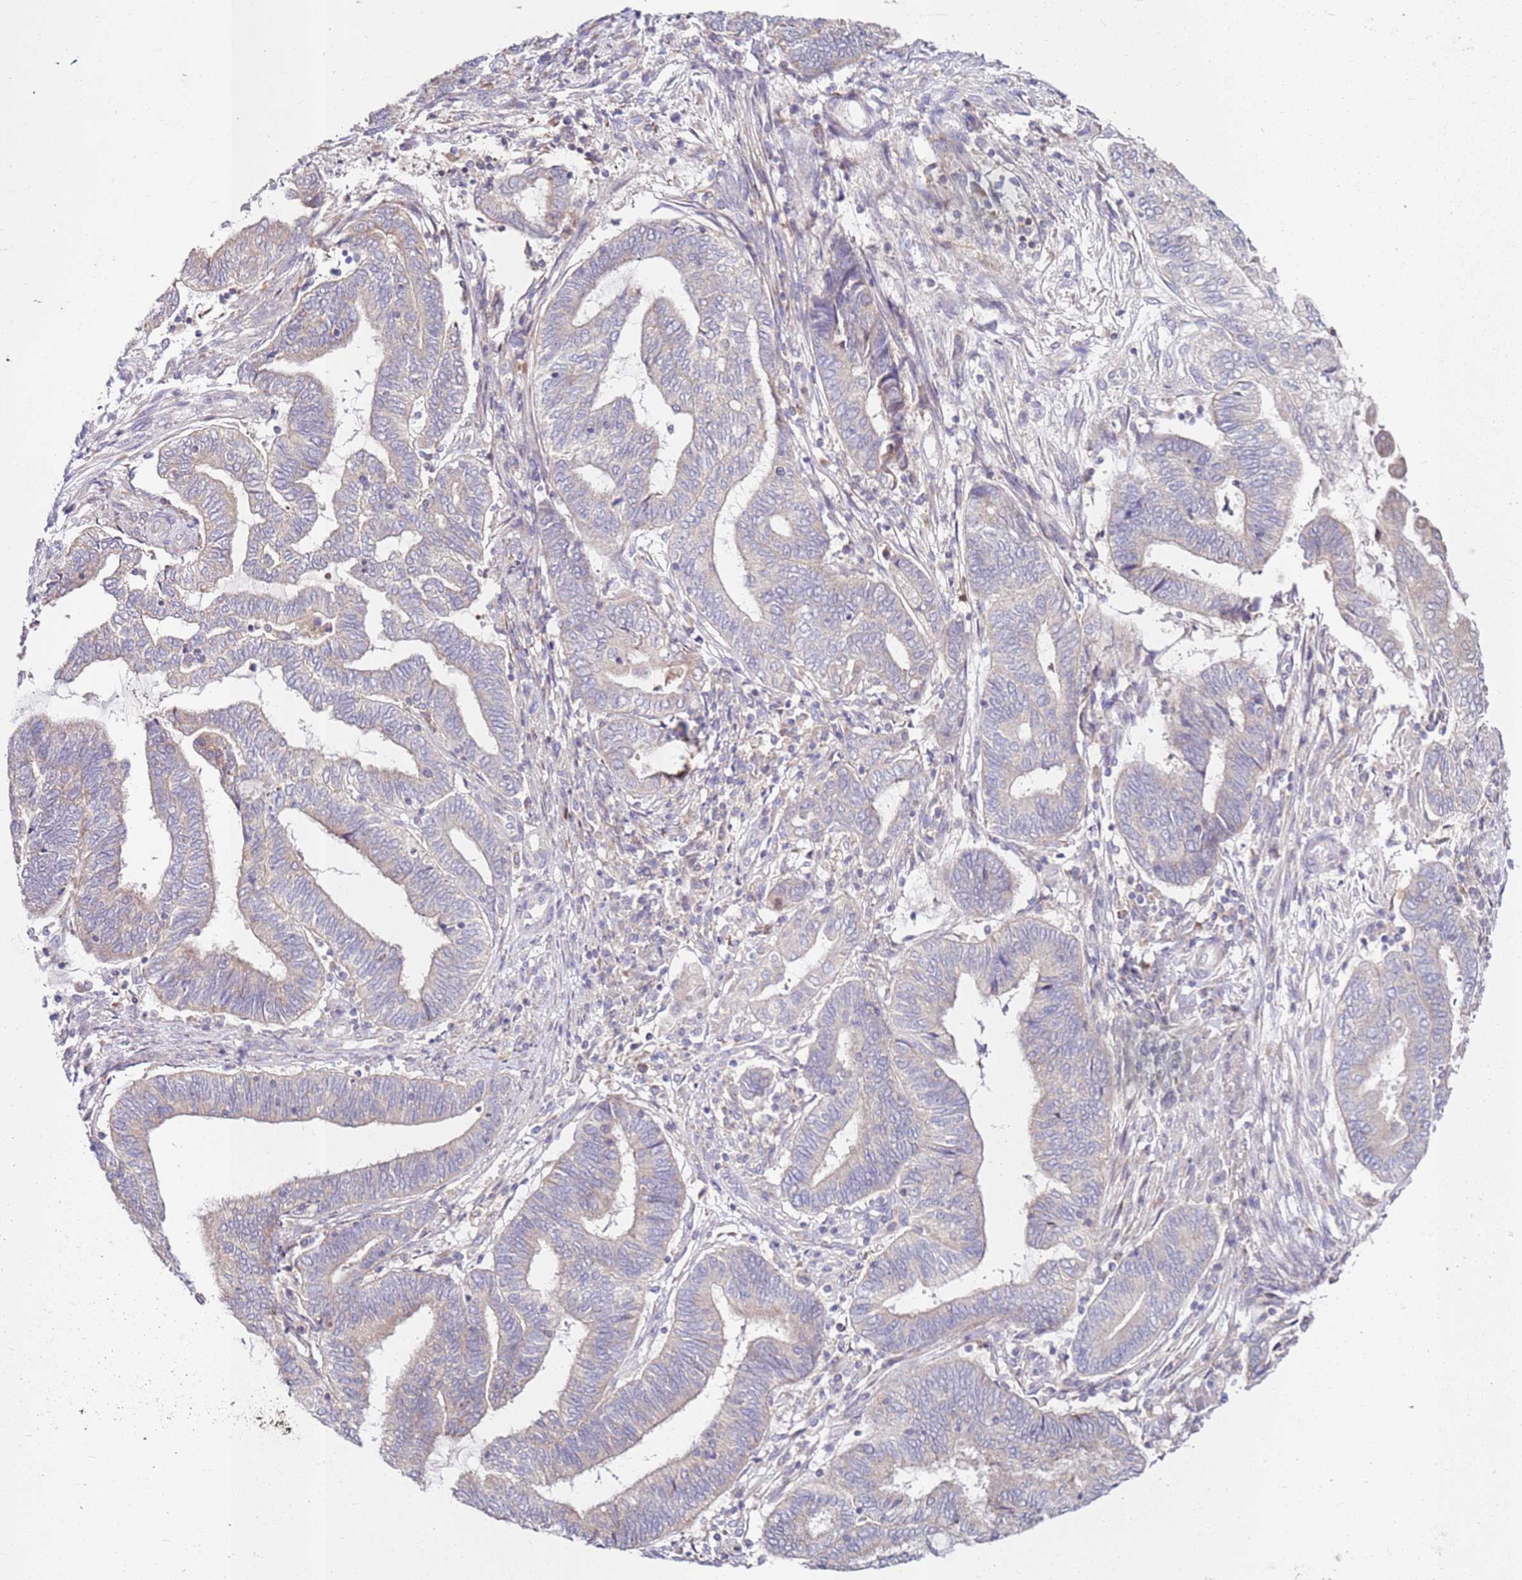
{"staining": {"intensity": "negative", "quantity": "none", "location": "none"}, "tissue": "endometrial cancer", "cell_type": "Tumor cells", "image_type": "cancer", "snomed": [{"axis": "morphology", "description": "Adenocarcinoma, NOS"}, {"axis": "topography", "description": "Uterus"}, {"axis": "topography", "description": "Endometrium"}], "caption": "Micrograph shows no protein expression in tumor cells of endometrial cancer tissue. (DAB (3,3'-diaminobenzidine) IHC with hematoxylin counter stain).", "gene": "CNOT9", "patient": {"sex": "female", "age": 70}}